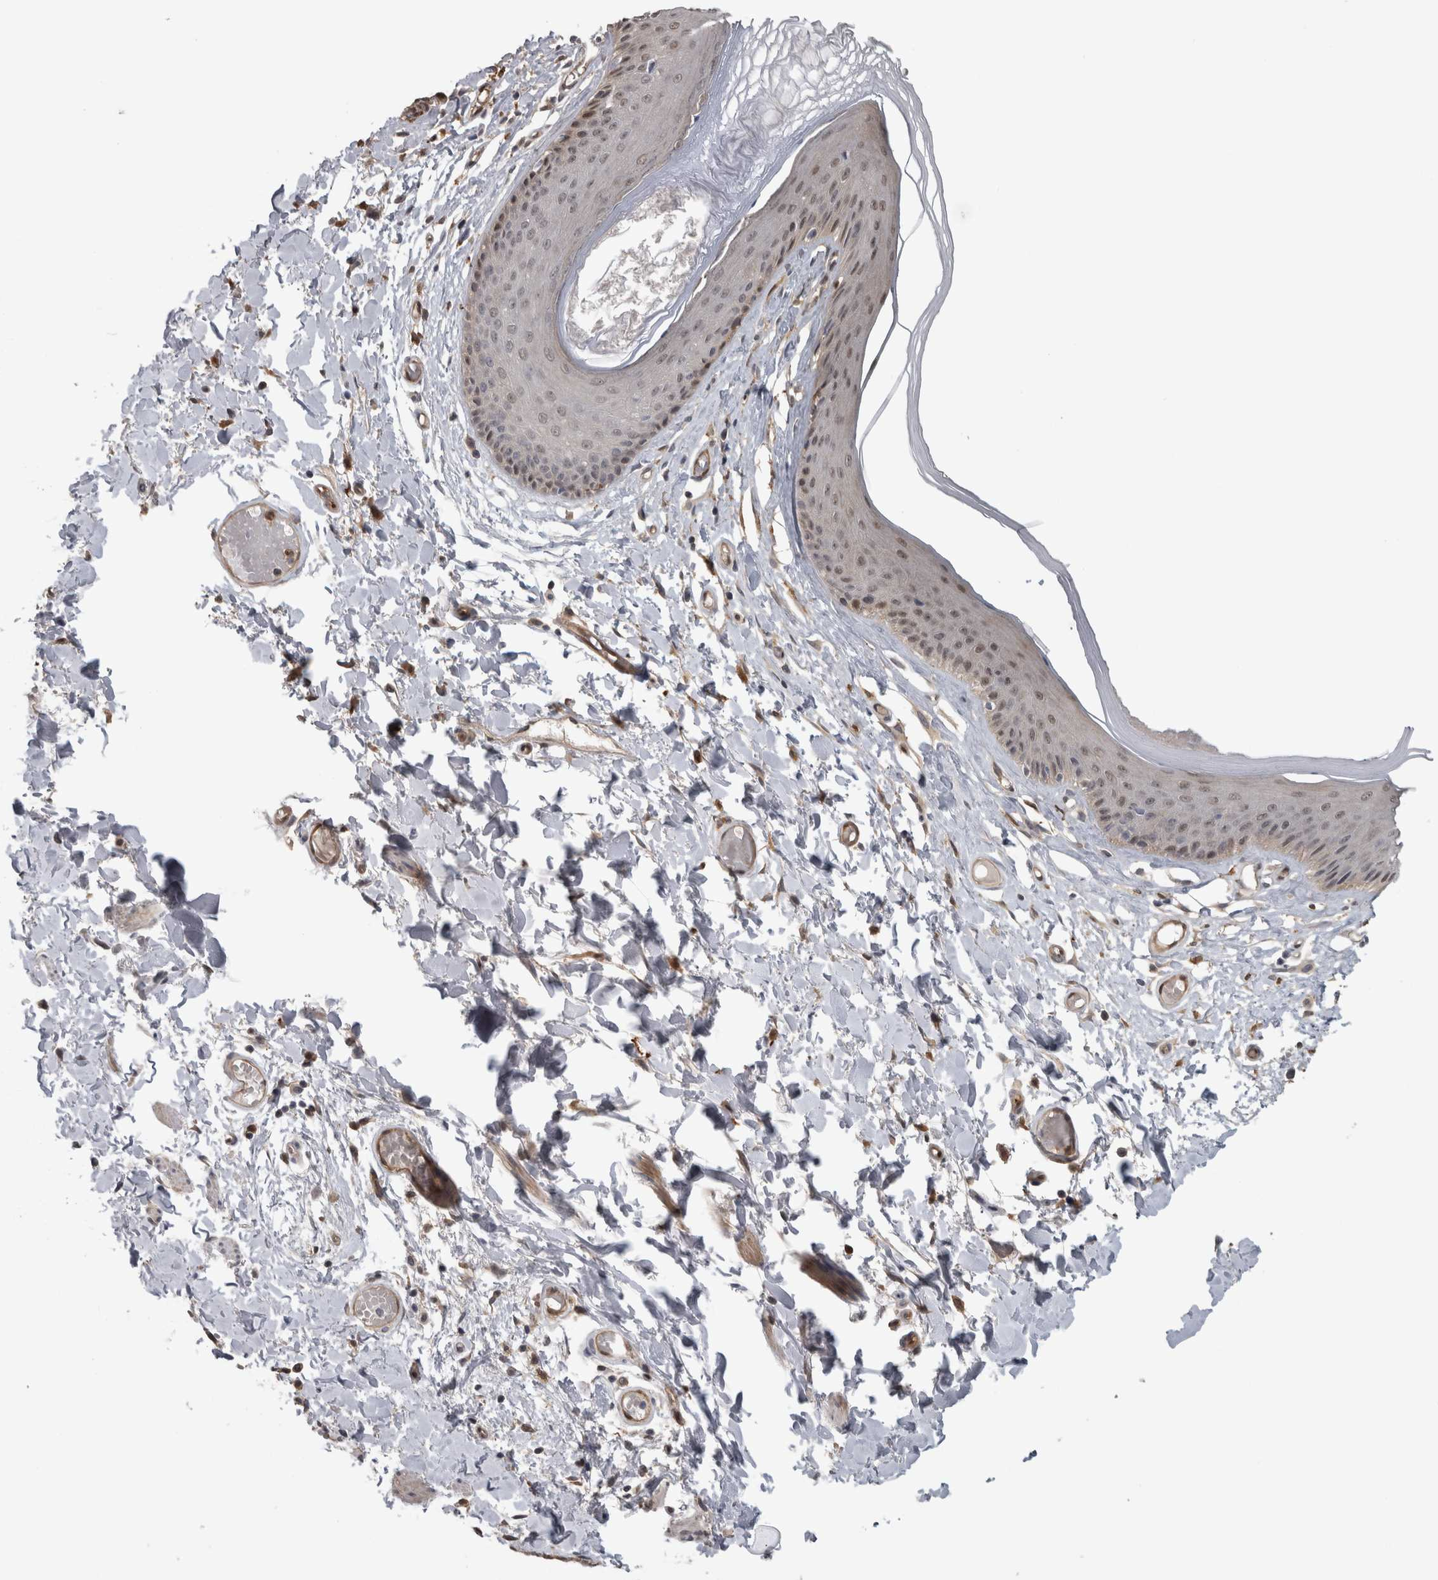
{"staining": {"intensity": "moderate", "quantity": "25%-75%", "location": "cytoplasmic/membranous,nuclear"}, "tissue": "skin", "cell_type": "Epidermal cells", "image_type": "normal", "snomed": [{"axis": "morphology", "description": "Normal tissue, NOS"}, {"axis": "topography", "description": "Vulva"}], "caption": "Approximately 25%-75% of epidermal cells in normal skin show moderate cytoplasmic/membranous,nuclear protein positivity as visualized by brown immunohistochemical staining.", "gene": "NAPRT", "patient": {"sex": "female", "age": 73}}